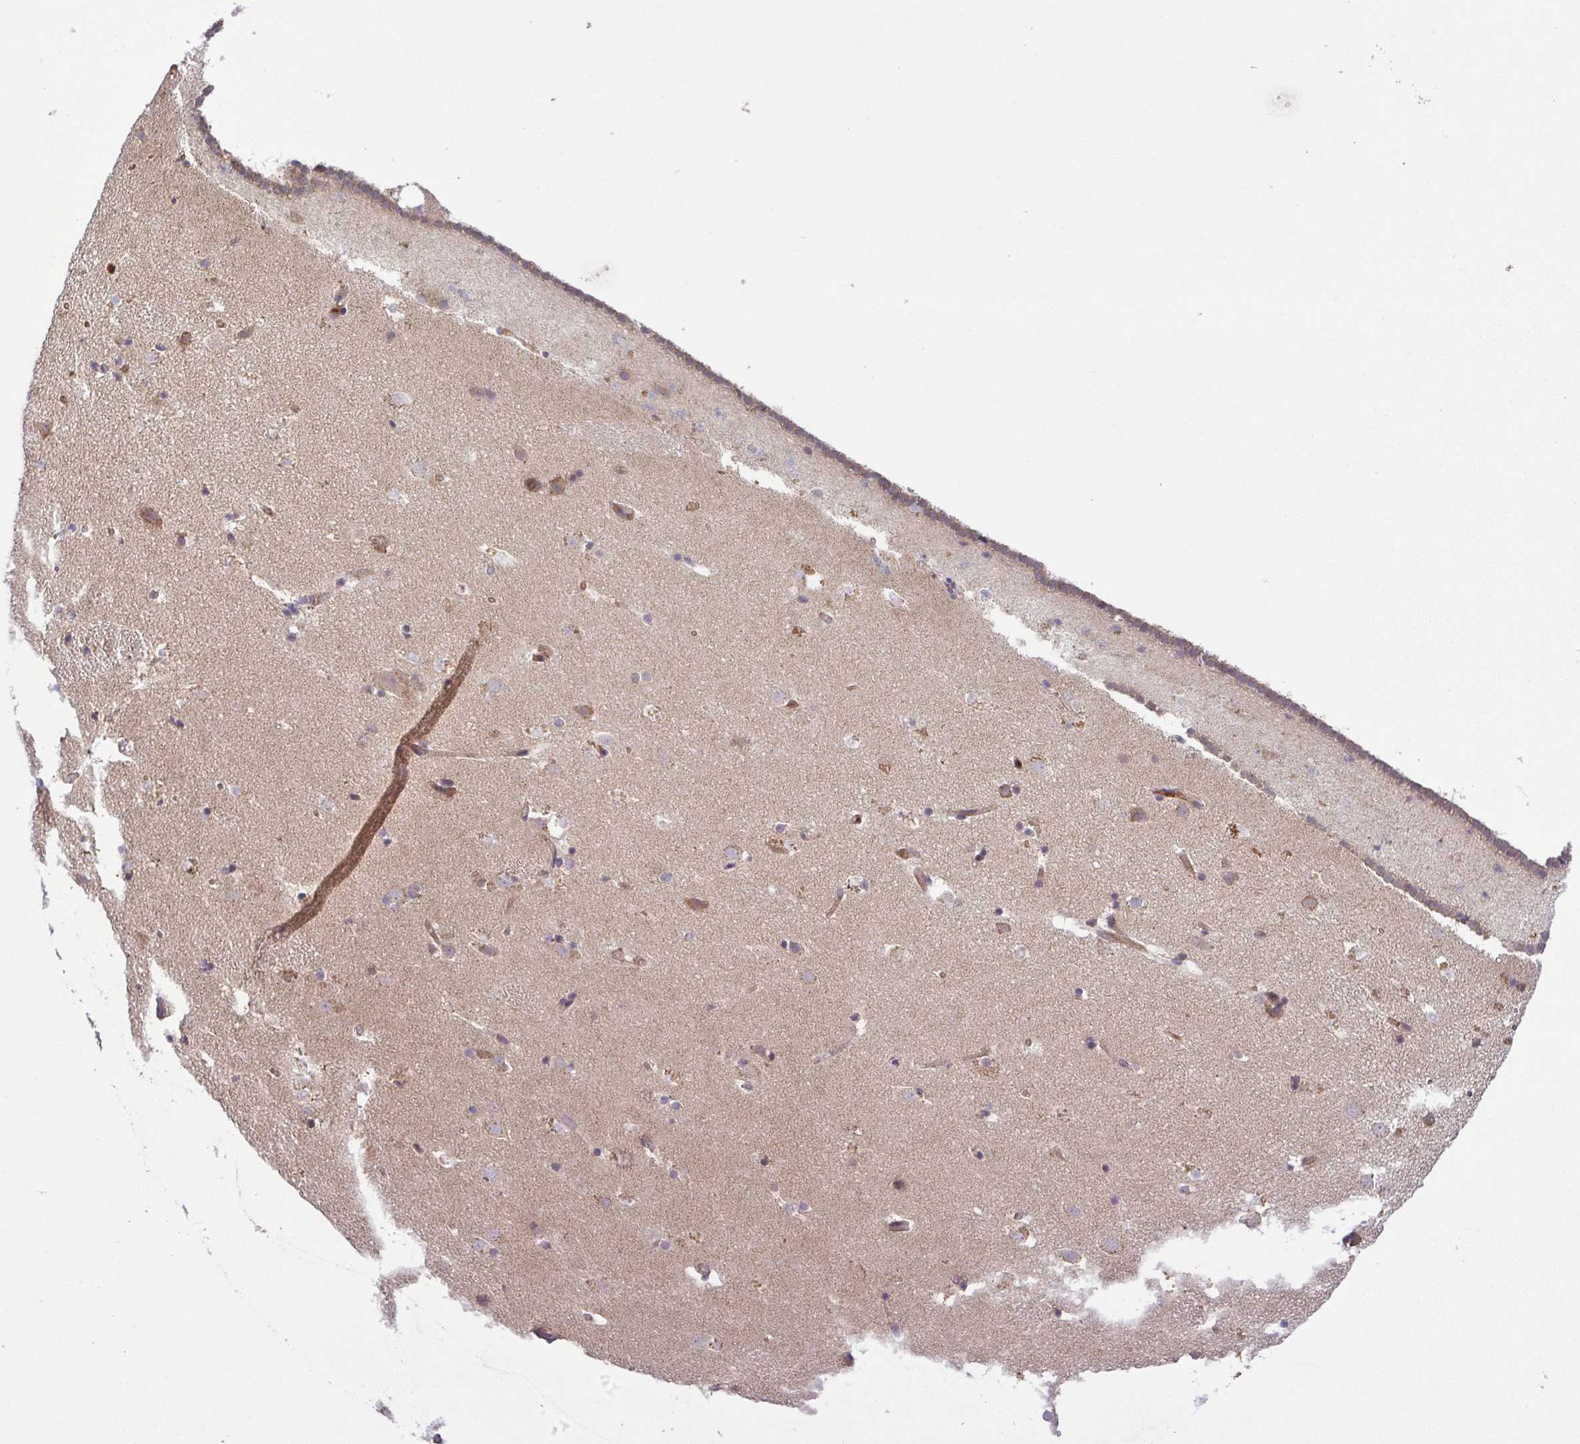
{"staining": {"intensity": "negative", "quantity": "none", "location": "none"}, "tissue": "caudate", "cell_type": "Glial cells", "image_type": "normal", "snomed": [{"axis": "morphology", "description": "Normal tissue, NOS"}, {"axis": "topography", "description": "Lateral ventricle wall"}], "caption": "Glial cells show no significant positivity in unremarkable caudate. (DAB (3,3'-diaminobenzidine) immunohistochemistry (IHC) with hematoxylin counter stain).", "gene": "IDE", "patient": {"sex": "male", "age": 37}}